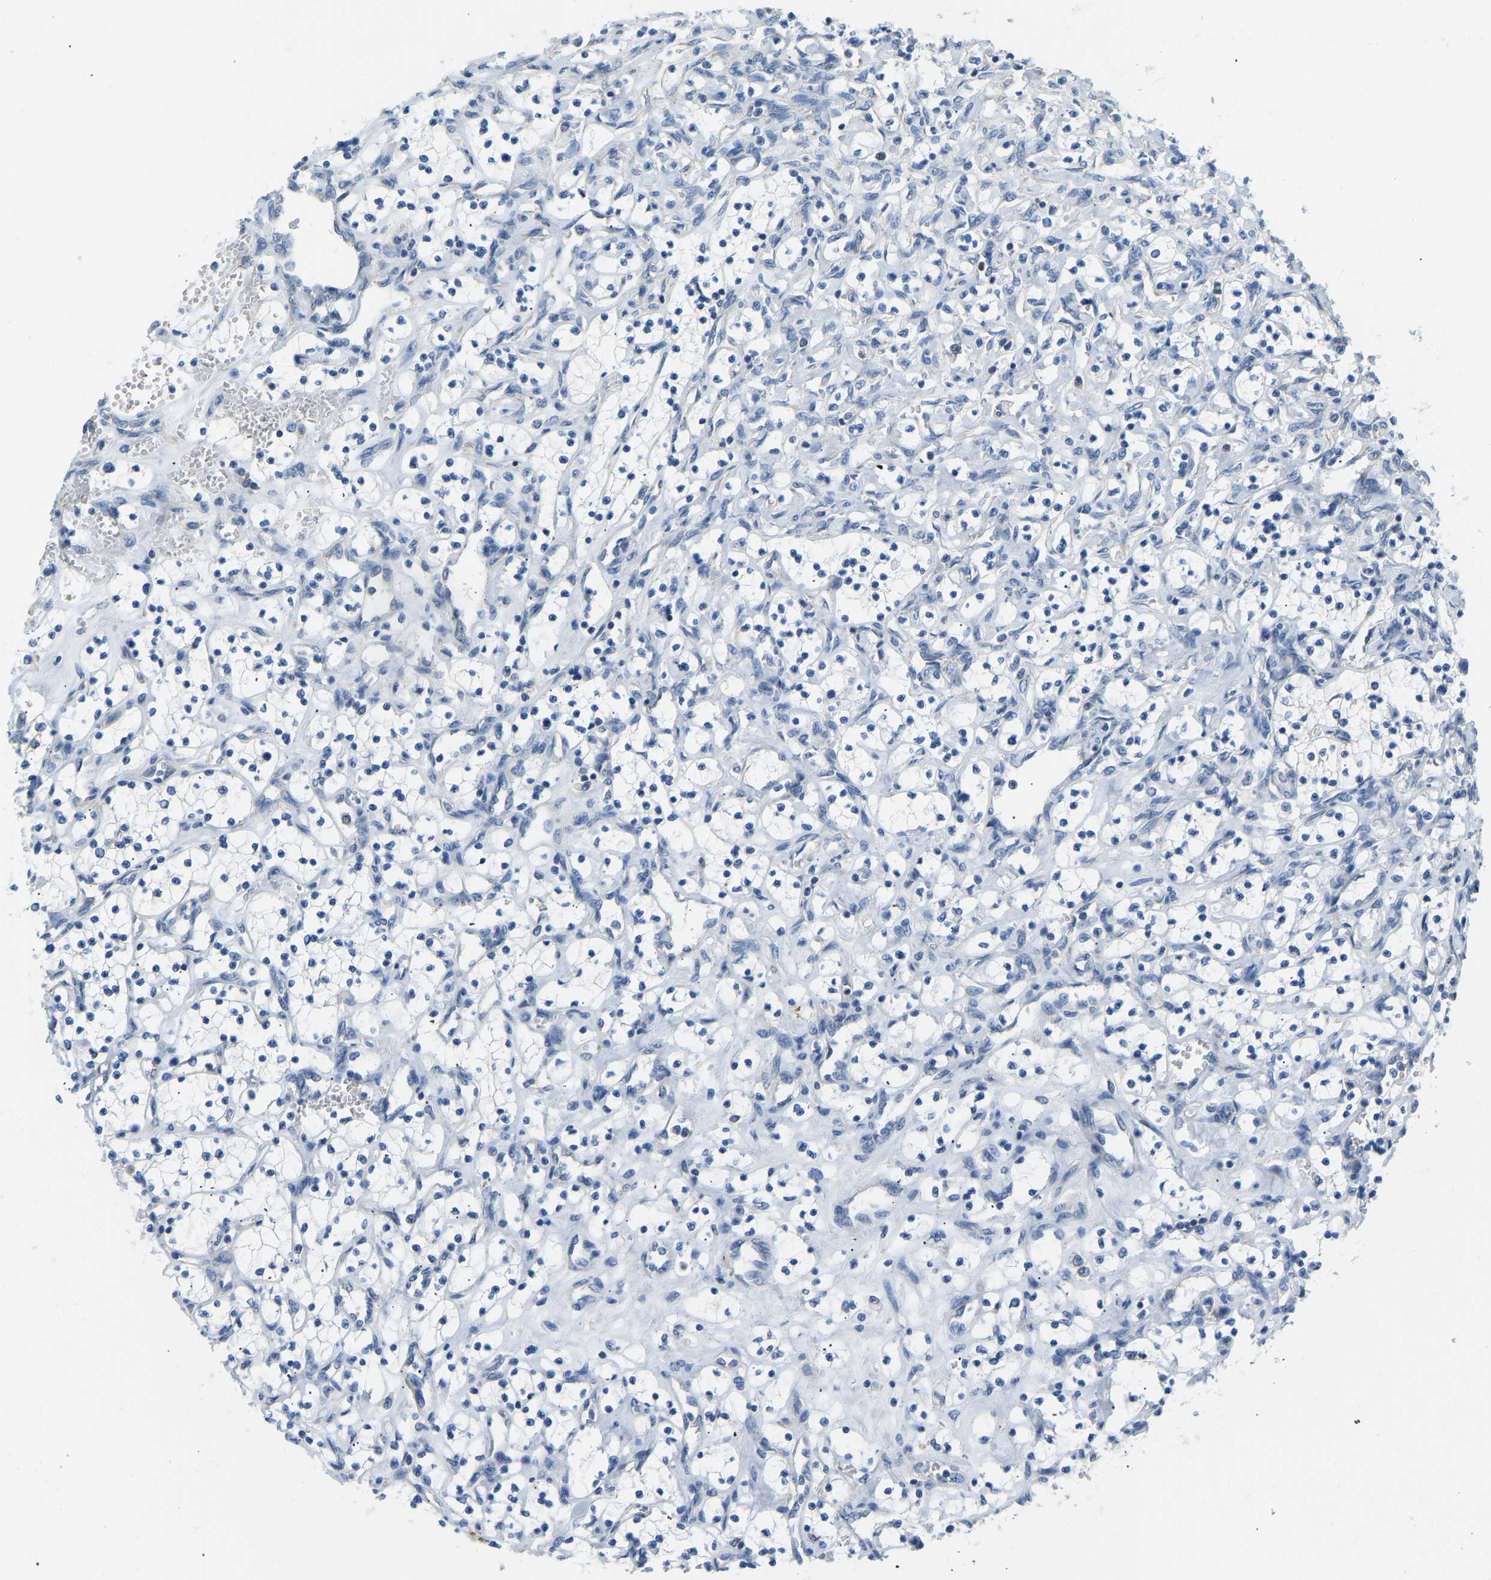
{"staining": {"intensity": "negative", "quantity": "none", "location": "none"}, "tissue": "renal cancer", "cell_type": "Tumor cells", "image_type": "cancer", "snomed": [{"axis": "morphology", "description": "Adenocarcinoma, NOS"}, {"axis": "topography", "description": "Kidney"}], "caption": "This is a histopathology image of immunohistochemistry staining of renal cancer (adenocarcinoma), which shows no positivity in tumor cells.", "gene": "VRK1", "patient": {"sex": "female", "age": 69}}